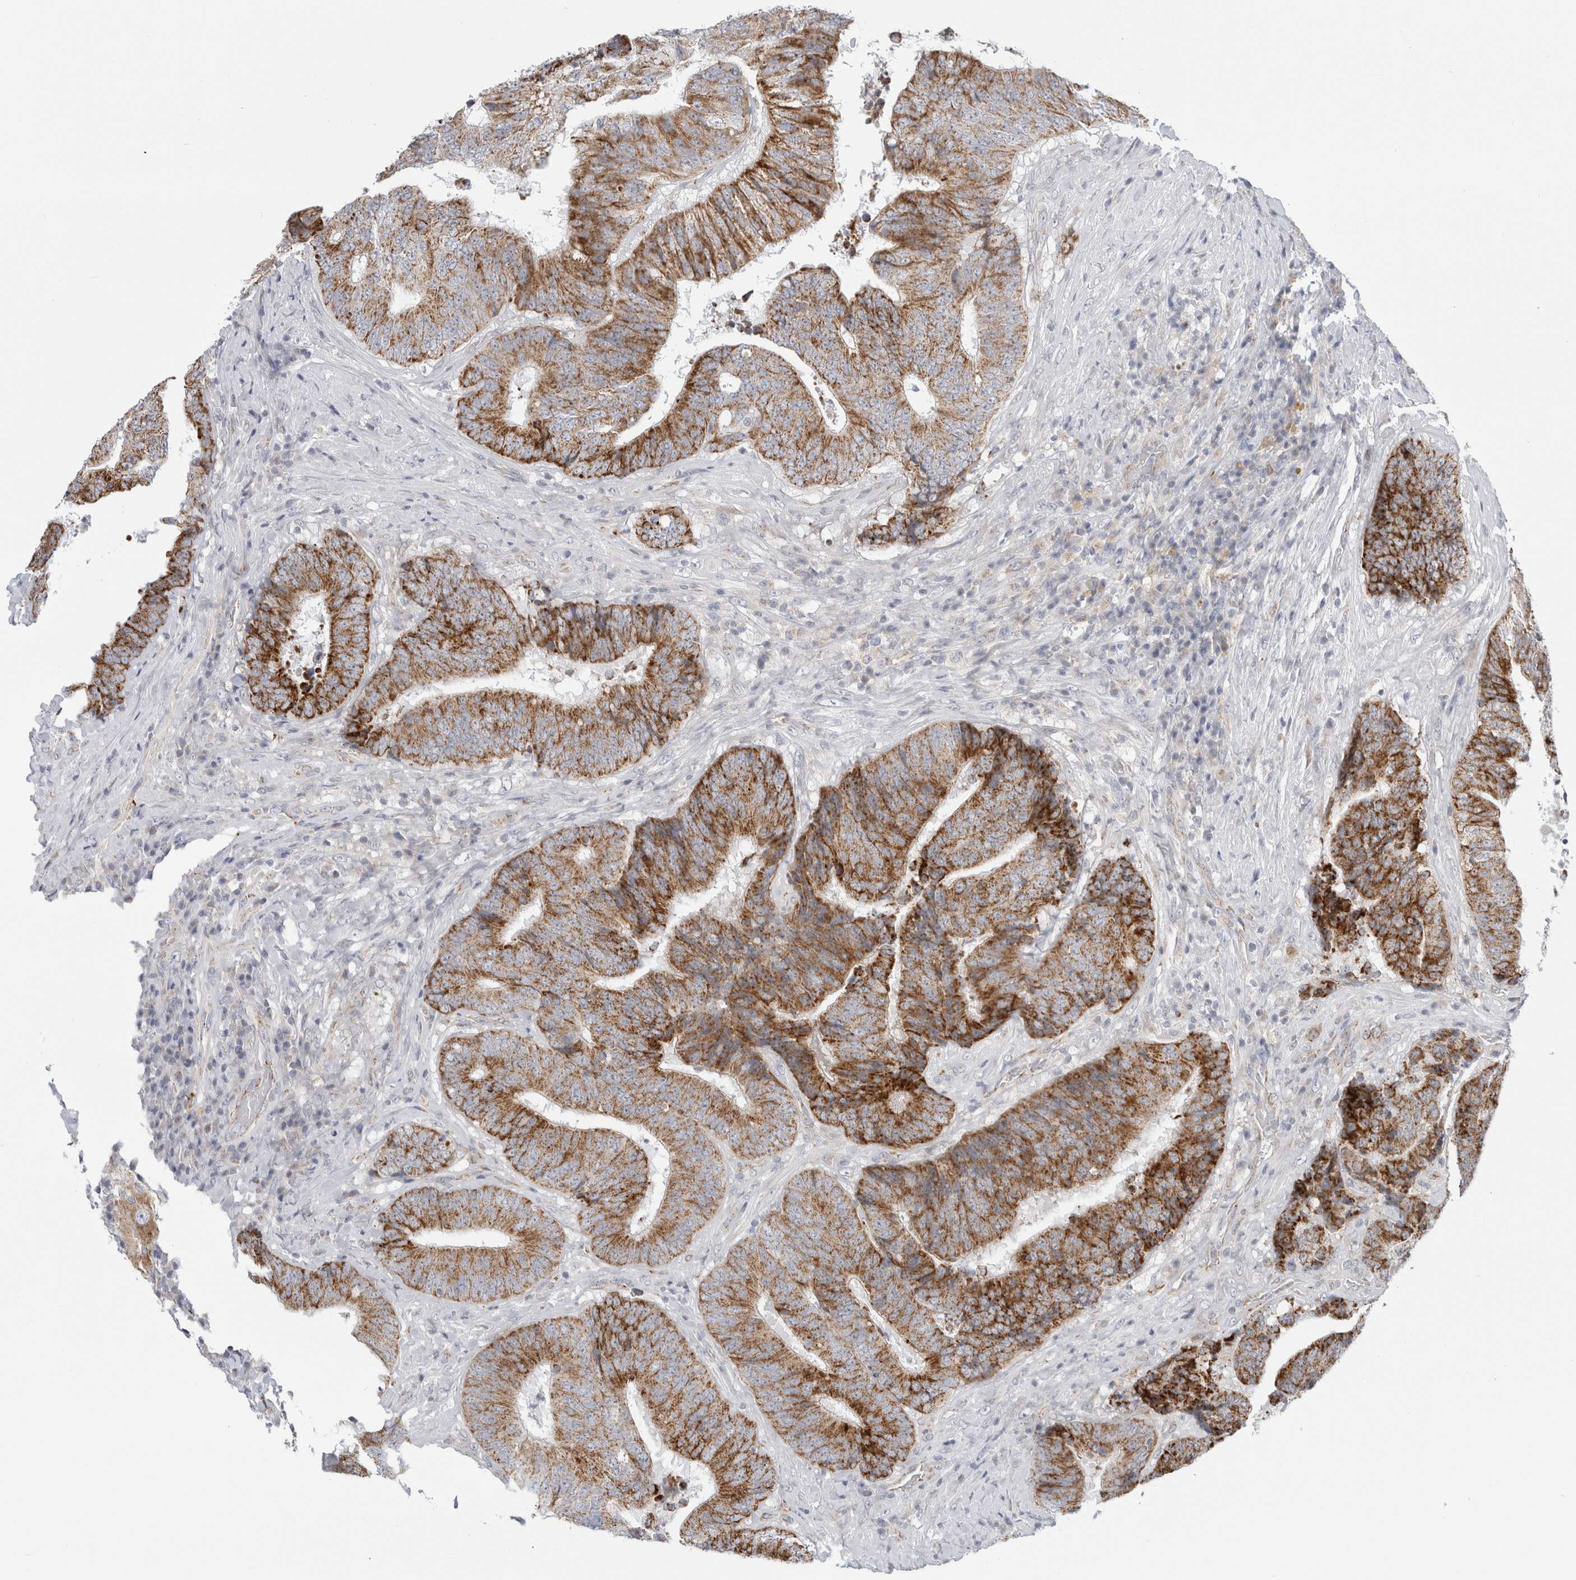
{"staining": {"intensity": "strong", "quantity": ">75%", "location": "cytoplasmic/membranous"}, "tissue": "colorectal cancer", "cell_type": "Tumor cells", "image_type": "cancer", "snomed": [{"axis": "morphology", "description": "Adenocarcinoma, NOS"}, {"axis": "topography", "description": "Rectum"}], "caption": "Colorectal cancer stained with a protein marker shows strong staining in tumor cells.", "gene": "FAHD1", "patient": {"sex": "male", "age": 72}}